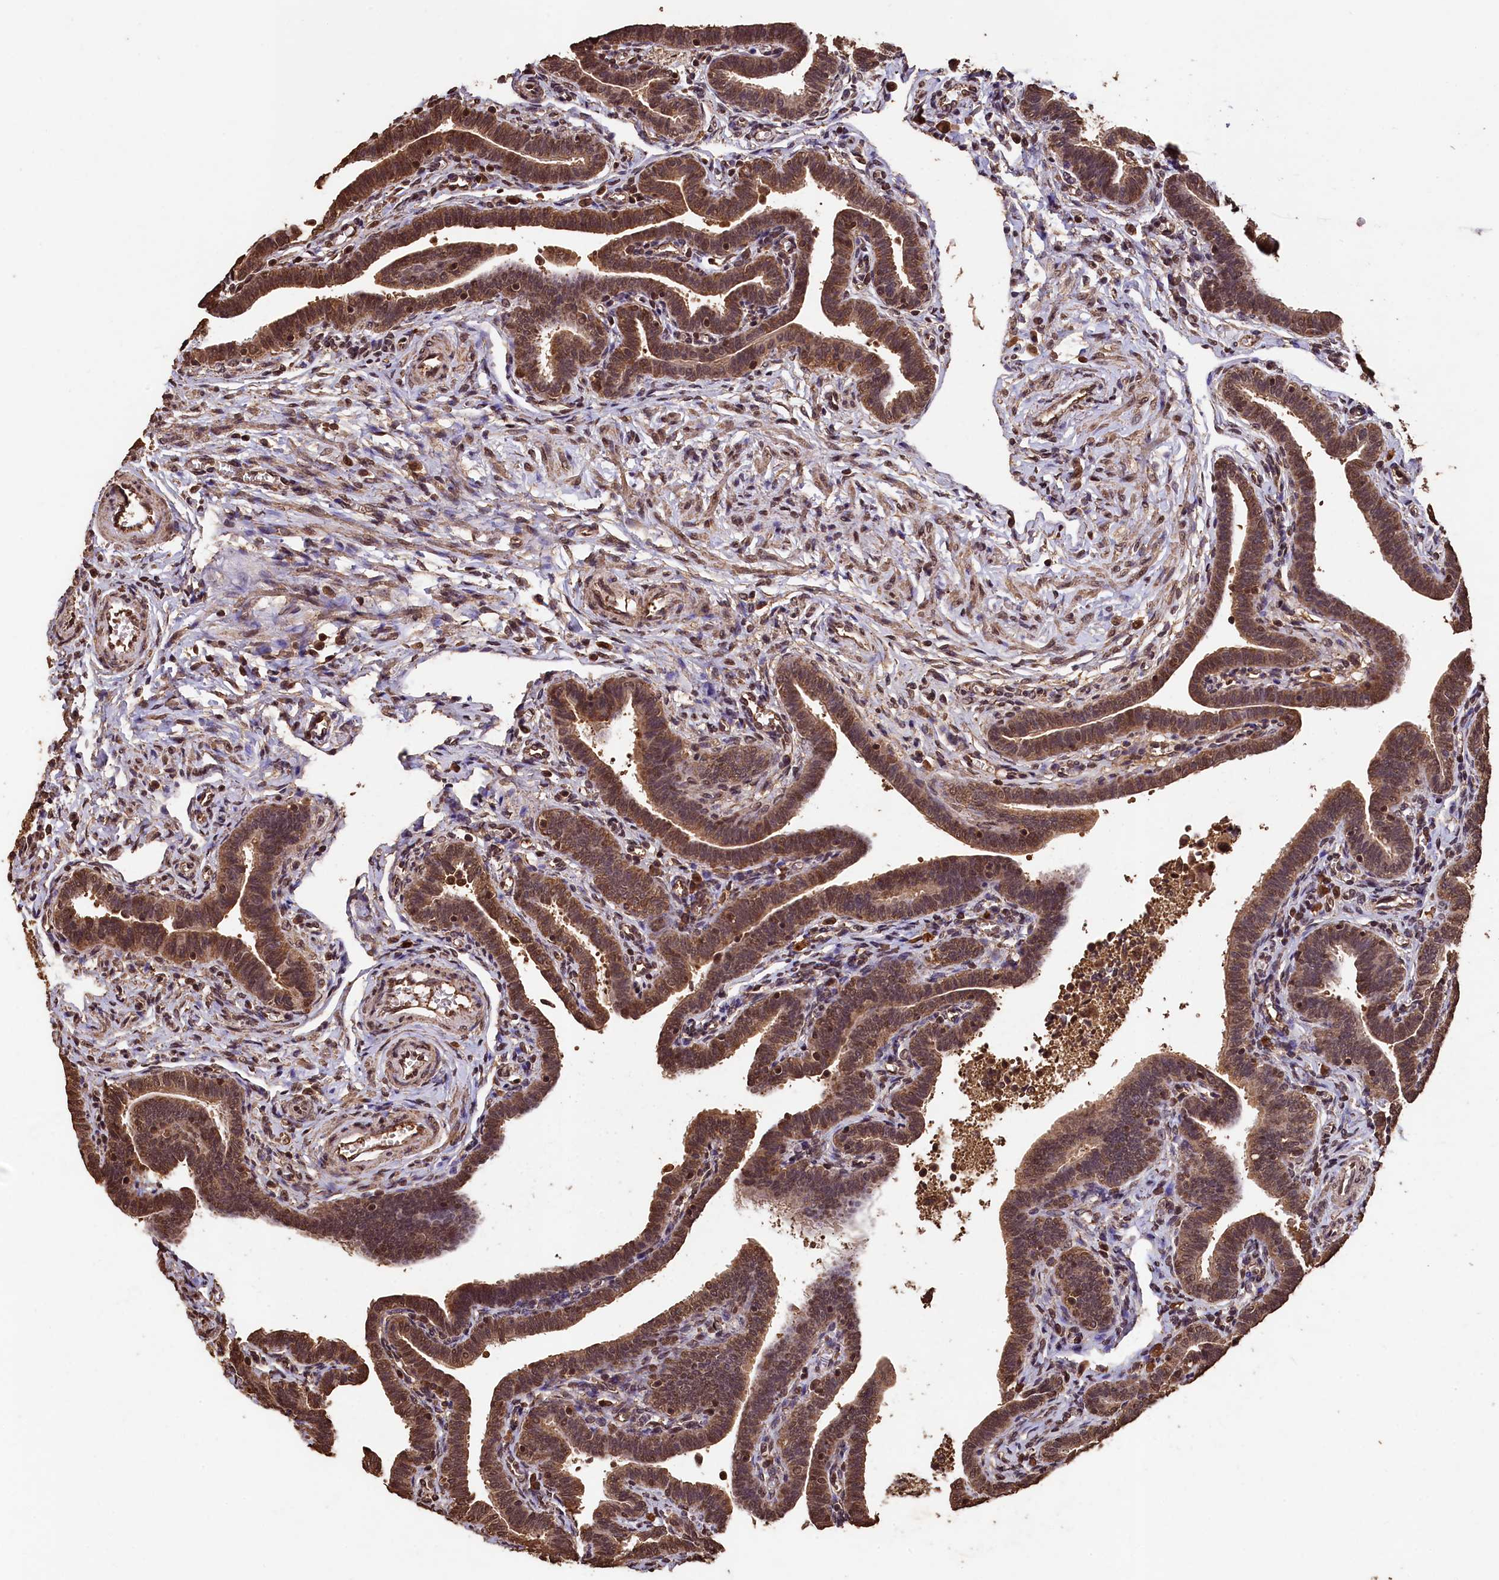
{"staining": {"intensity": "moderate", "quantity": ">75%", "location": "cytoplasmic/membranous,nuclear"}, "tissue": "fallopian tube", "cell_type": "Glandular cells", "image_type": "normal", "snomed": [{"axis": "morphology", "description": "Normal tissue, NOS"}, {"axis": "topography", "description": "Fallopian tube"}], "caption": "Approximately >75% of glandular cells in unremarkable human fallopian tube reveal moderate cytoplasmic/membranous,nuclear protein expression as visualized by brown immunohistochemical staining.", "gene": "CEP57L1", "patient": {"sex": "female", "age": 36}}